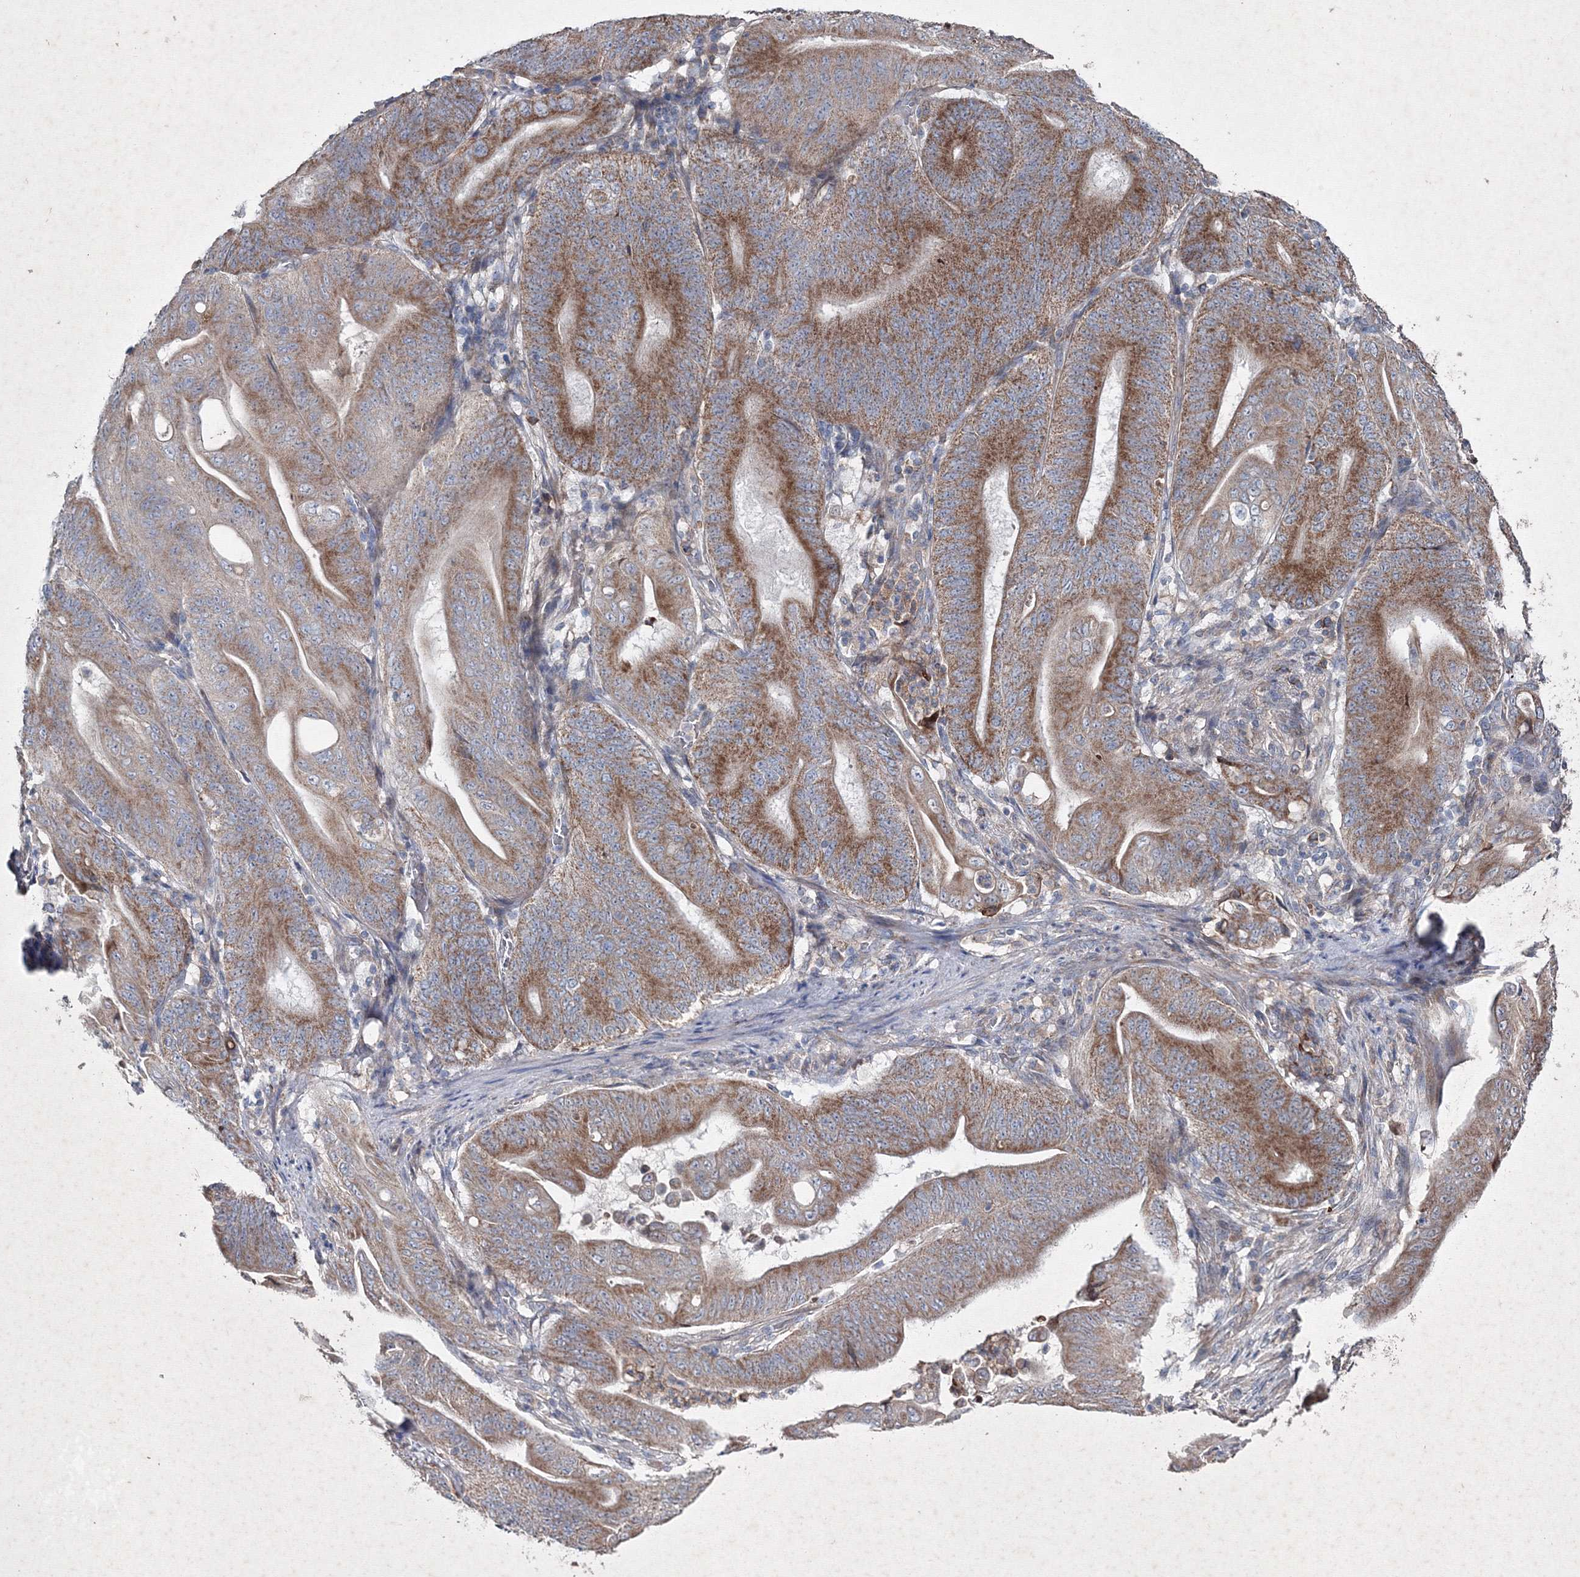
{"staining": {"intensity": "moderate", "quantity": ">75%", "location": "cytoplasmic/membranous"}, "tissue": "stomach cancer", "cell_type": "Tumor cells", "image_type": "cancer", "snomed": [{"axis": "morphology", "description": "Adenocarcinoma, NOS"}, {"axis": "topography", "description": "Stomach"}], "caption": "Moderate cytoplasmic/membranous protein positivity is seen in approximately >75% of tumor cells in adenocarcinoma (stomach). (DAB (3,3'-diaminobenzidine) IHC with brightfield microscopy, high magnification).", "gene": "GFM1", "patient": {"sex": "female", "age": 73}}